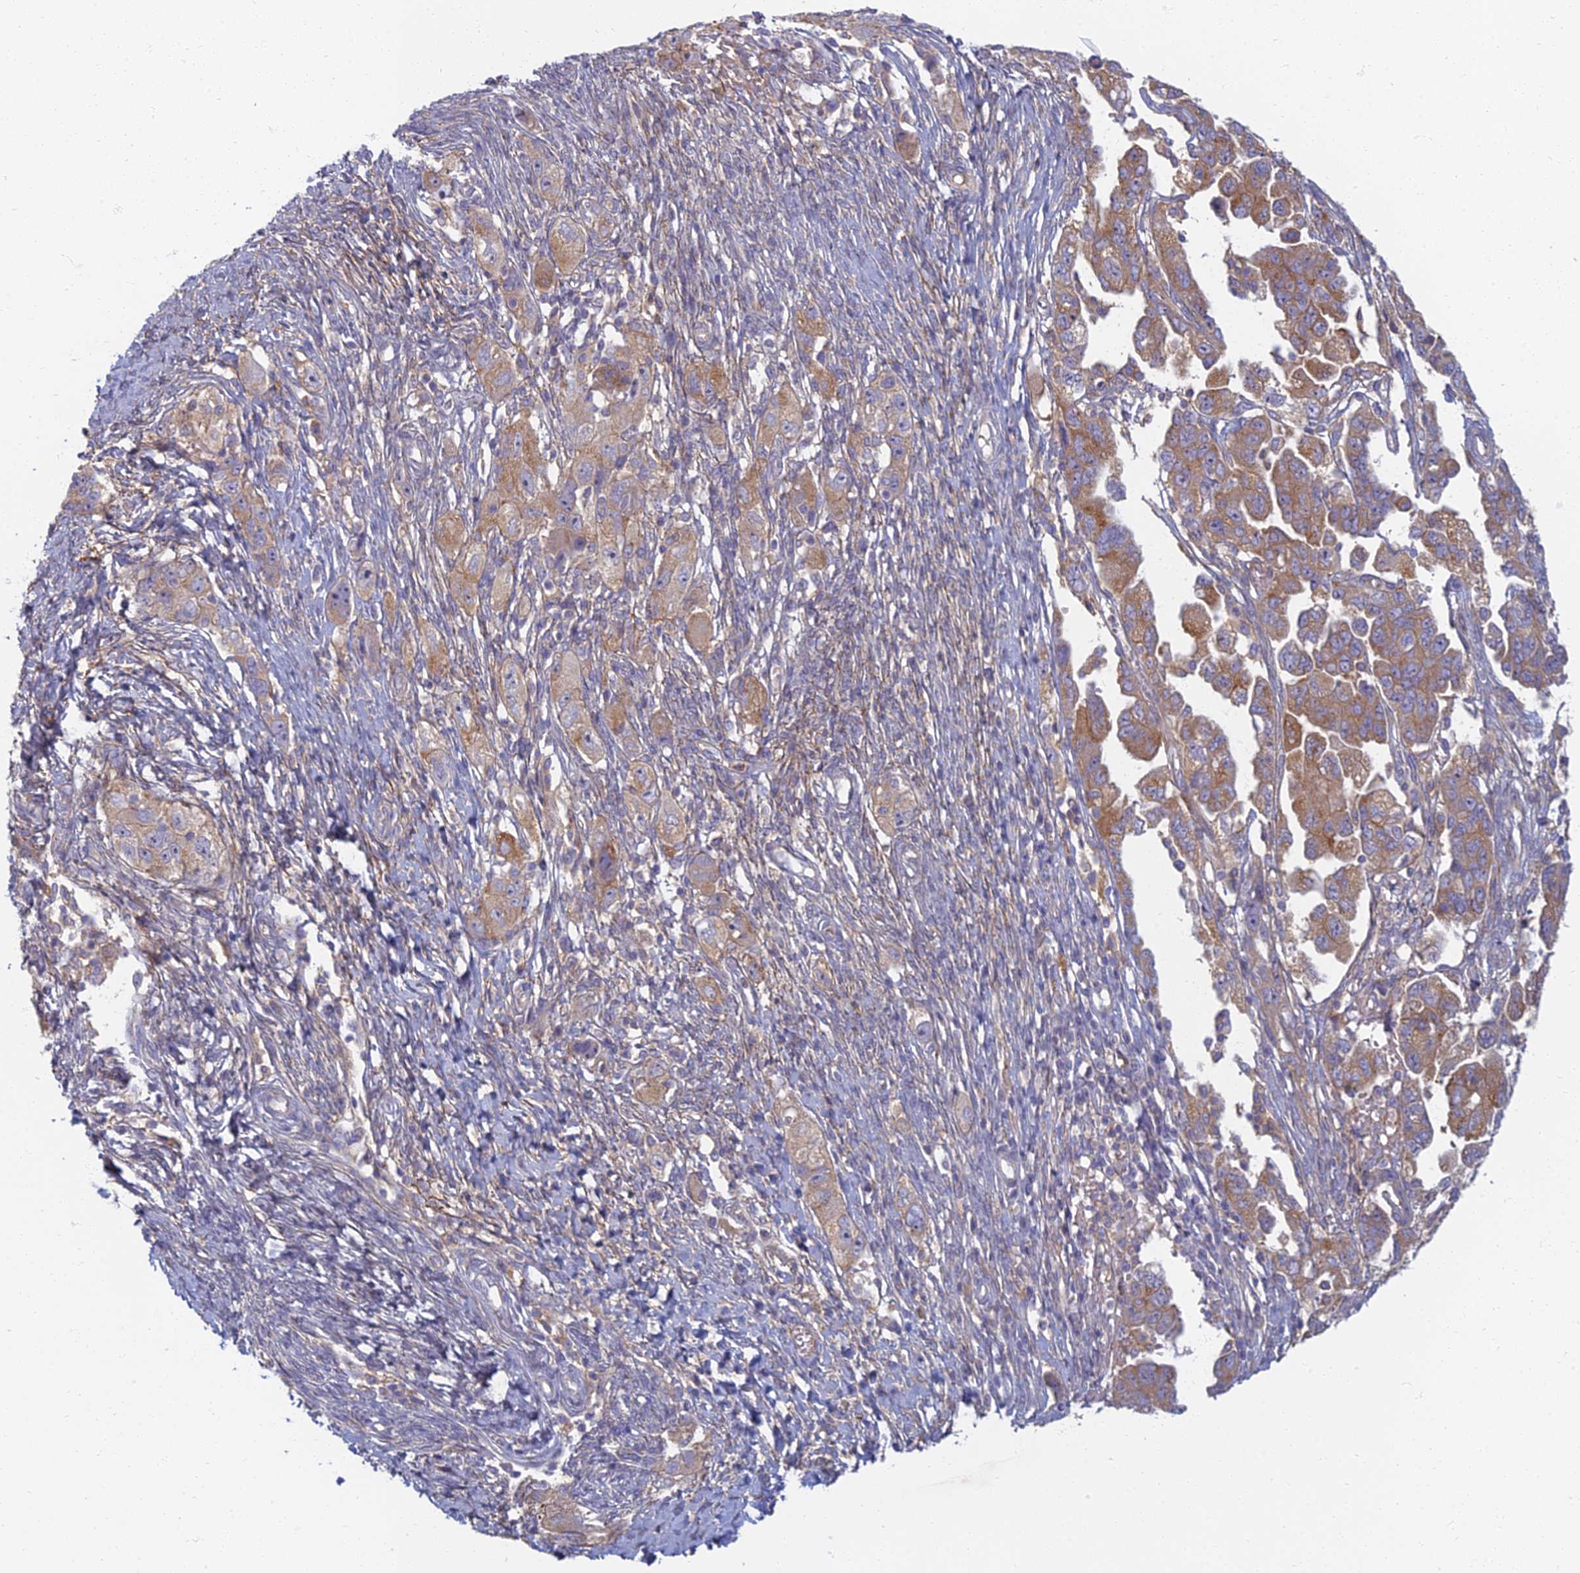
{"staining": {"intensity": "moderate", "quantity": "25%-75%", "location": "cytoplasmic/membranous"}, "tissue": "ovarian cancer", "cell_type": "Tumor cells", "image_type": "cancer", "snomed": [{"axis": "morphology", "description": "Carcinoma, NOS"}, {"axis": "morphology", "description": "Cystadenocarcinoma, serous, NOS"}, {"axis": "topography", "description": "Ovary"}], "caption": "High-power microscopy captured an IHC micrograph of ovarian serous cystadenocarcinoma, revealing moderate cytoplasmic/membranous positivity in about 25%-75% of tumor cells.", "gene": "PROX2", "patient": {"sex": "female", "age": 69}}